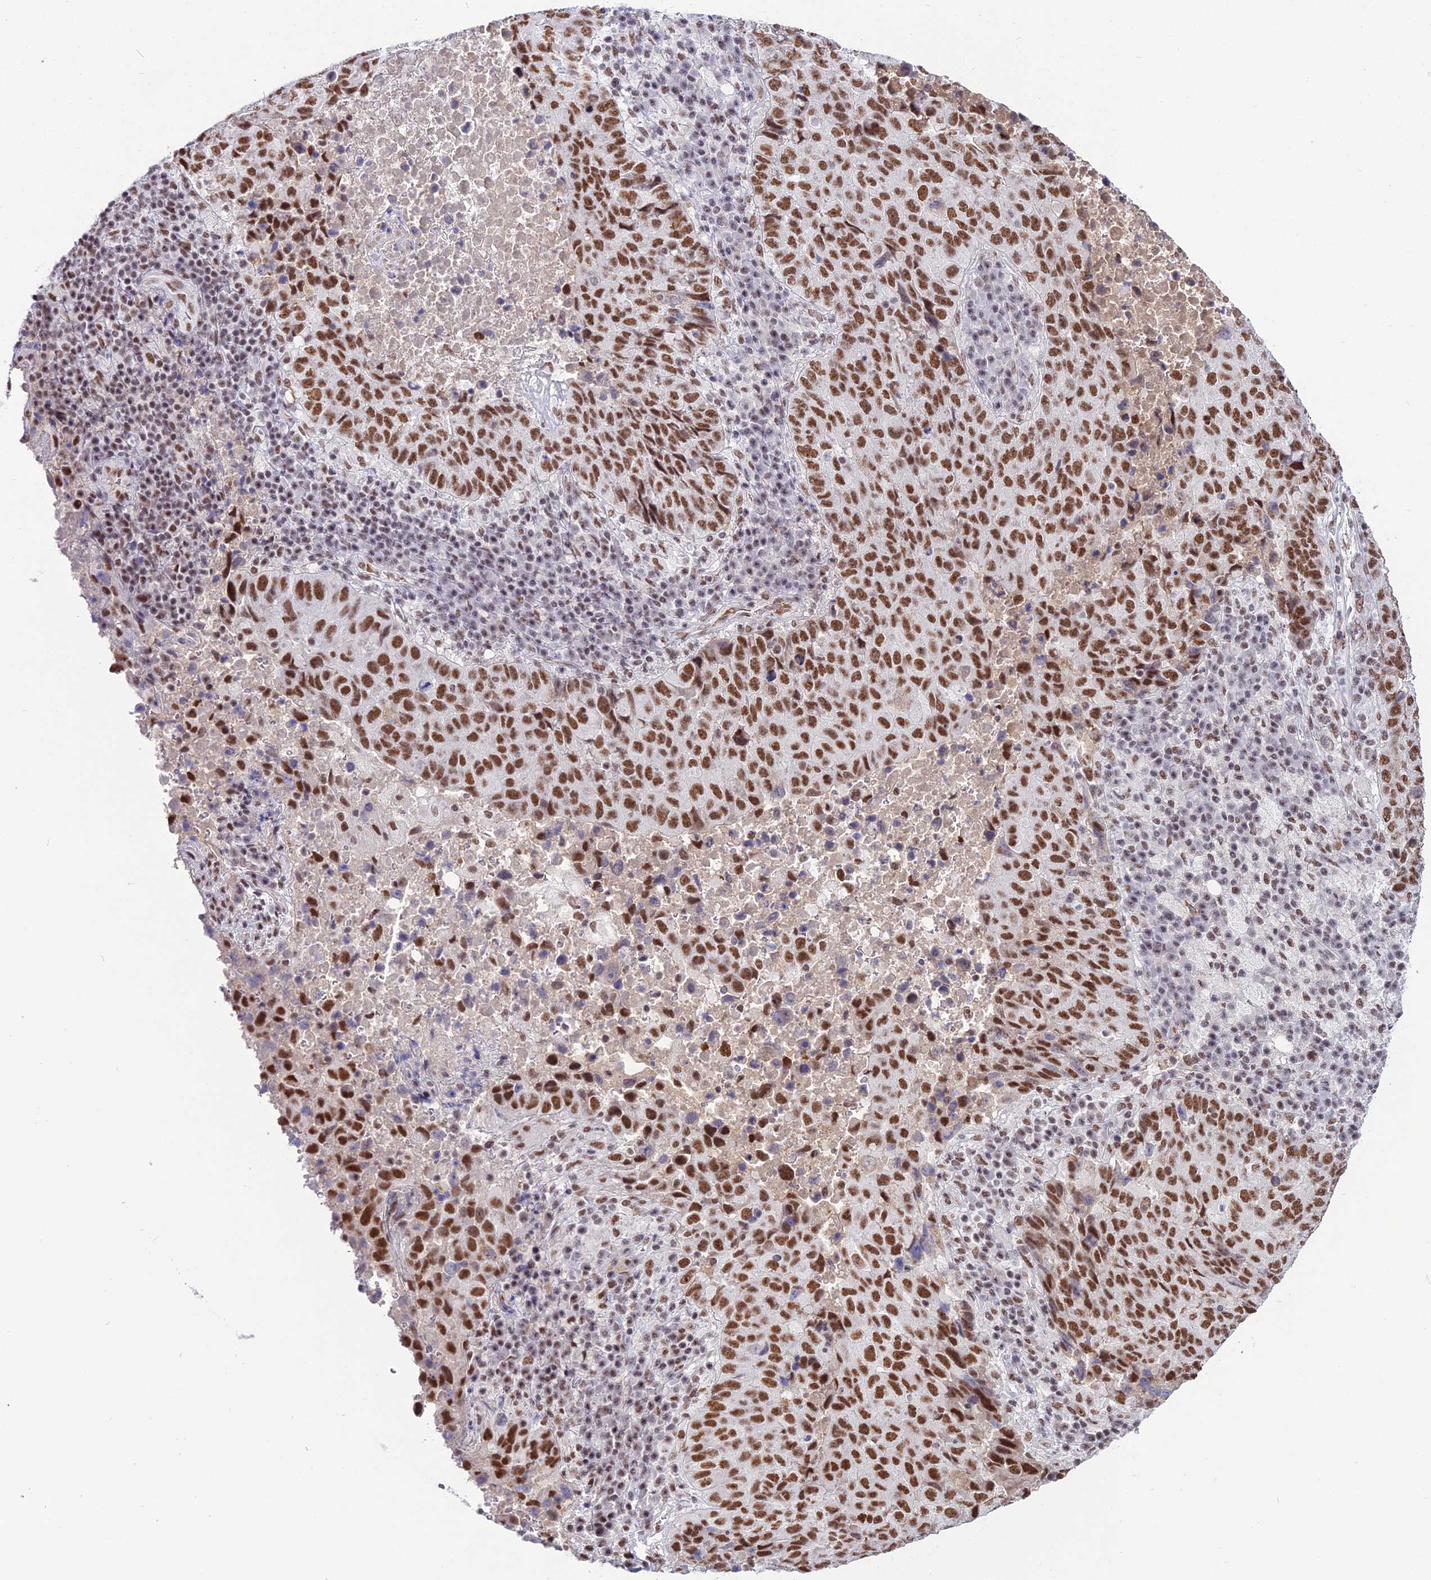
{"staining": {"intensity": "strong", "quantity": ">75%", "location": "nuclear"}, "tissue": "lung cancer", "cell_type": "Tumor cells", "image_type": "cancer", "snomed": [{"axis": "morphology", "description": "Squamous cell carcinoma, NOS"}, {"axis": "topography", "description": "Lung"}], "caption": "A high amount of strong nuclear expression is identified in approximately >75% of tumor cells in lung cancer (squamous cell carcinoma) tissue. (DAB IHC with brightfield microscopy, high magnification).", "gene": "RBM12", "patient": {"sex": "male", "age": 73}}